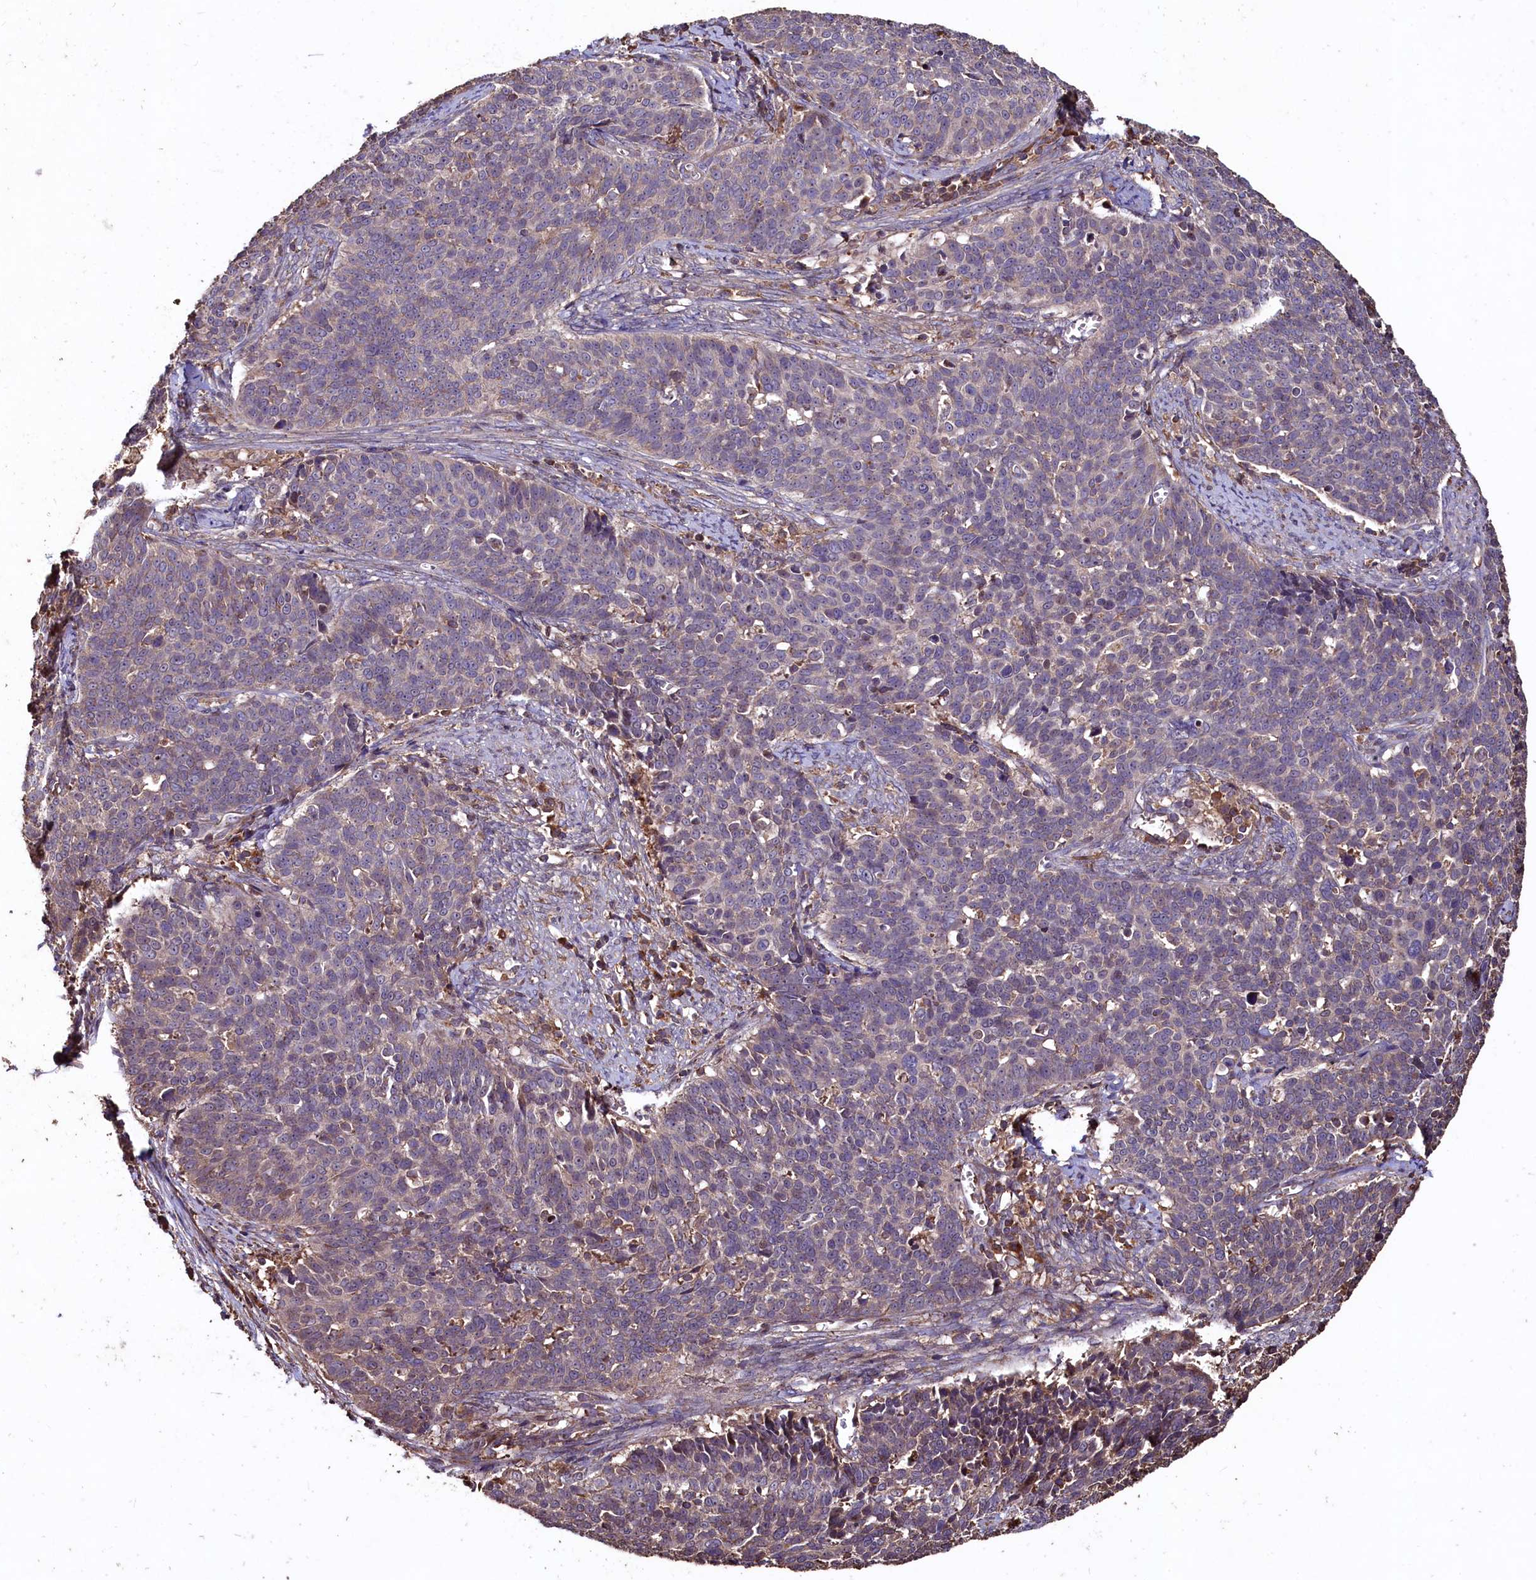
{"staining": {"intensity": "weak", "quantity": "<25%", "location": "cytoplasmic/membranous"}, "tissue": "cervical cancer", "cell_type": "Tumor cells", "image_type": "cancer", "snomed": [{"axis": "morphology", "description": "Squamous cell carcinoma, NOS"}, {"axis": "topography", "description": "Cervix"}], "caption": "Image shows no significant protein expression in tumor cells of cervical squamous cell carcinoma.", "gene": "TMEM98", "patient": {"sex": "female", "age": 39}}